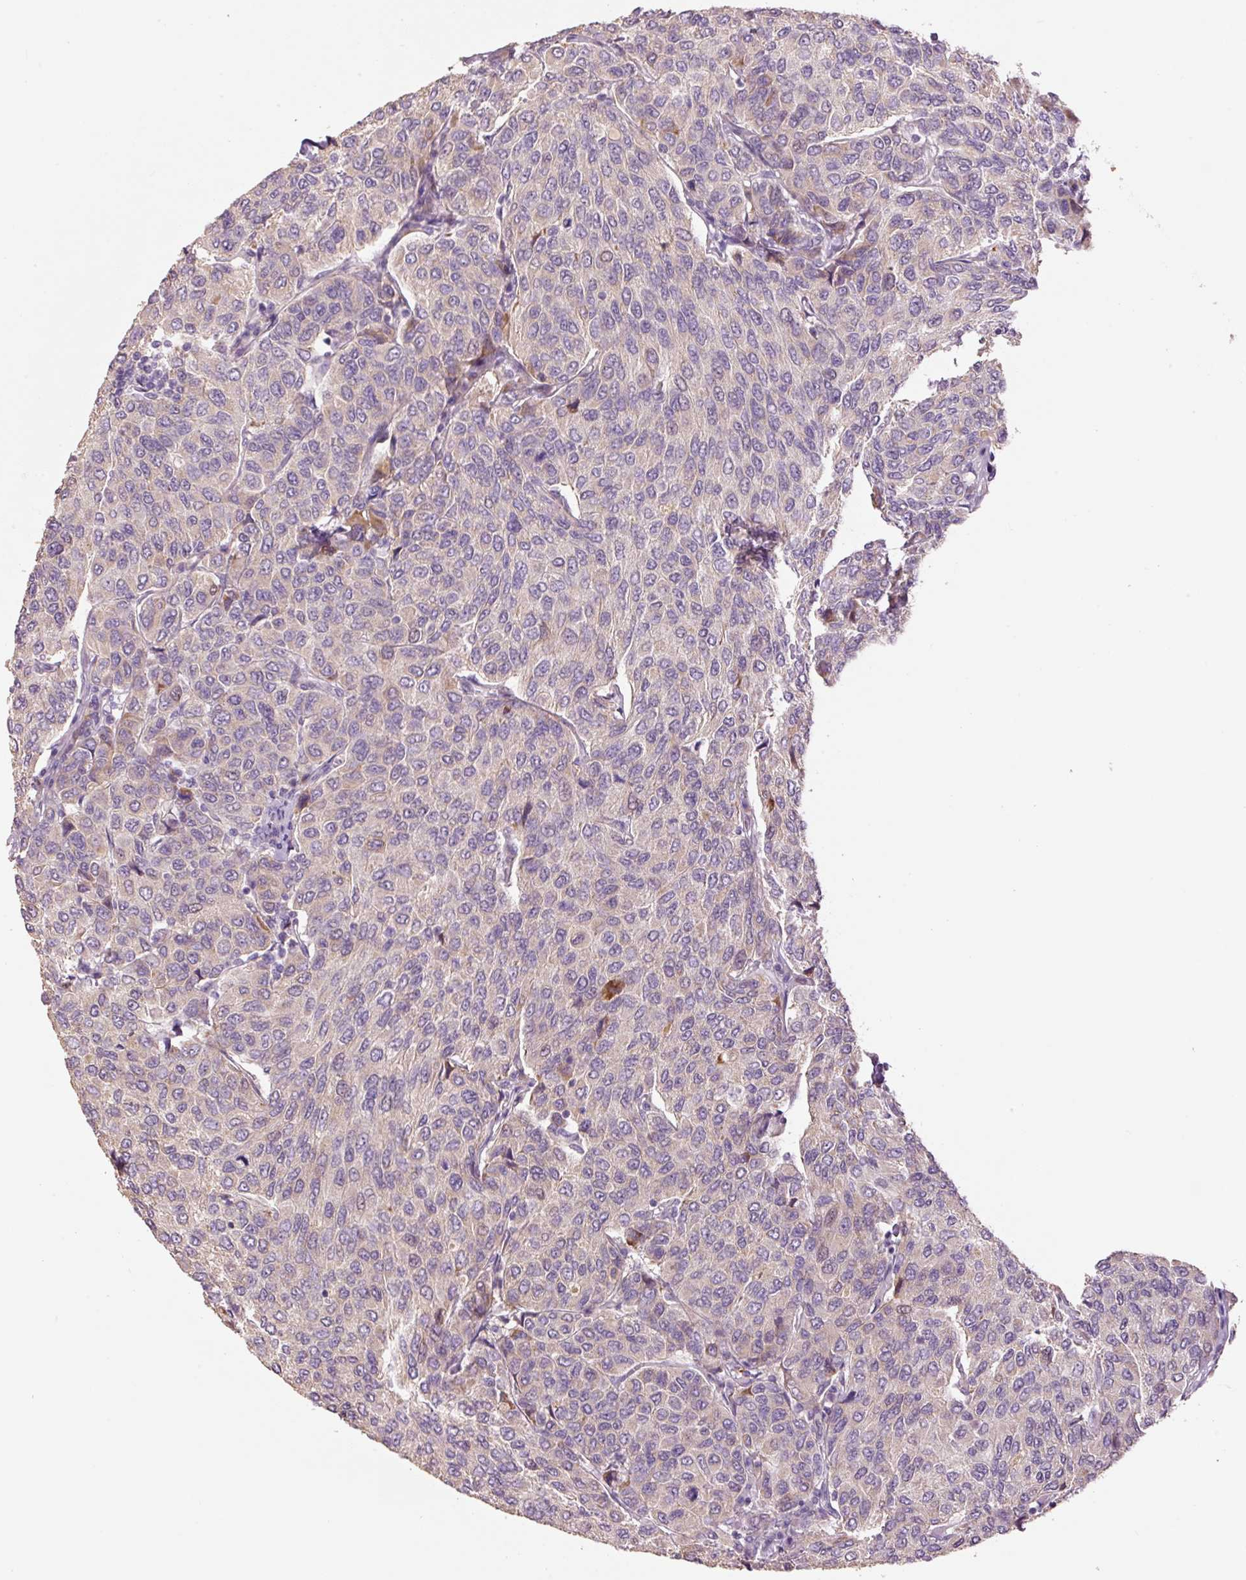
{"staining": {"intensity": "weak", "quantity": "<25%", "location": "cytoplasmic/membranous"}, "tissue": "breast cancer", "cell_type": "Tumor cells", "image_type": "cancer", "snomed": [{"axis": "morphology", "description": "Duct carcinoma"}, {"axis": "topography", "description": "Breast"}], "caption": "A histopathology image of human breast cancer is negative for staining in tumor cells. Nuclei are stained in blue.", "gene": "HAX1", "patient": {"sex": "female", "age": 55}}